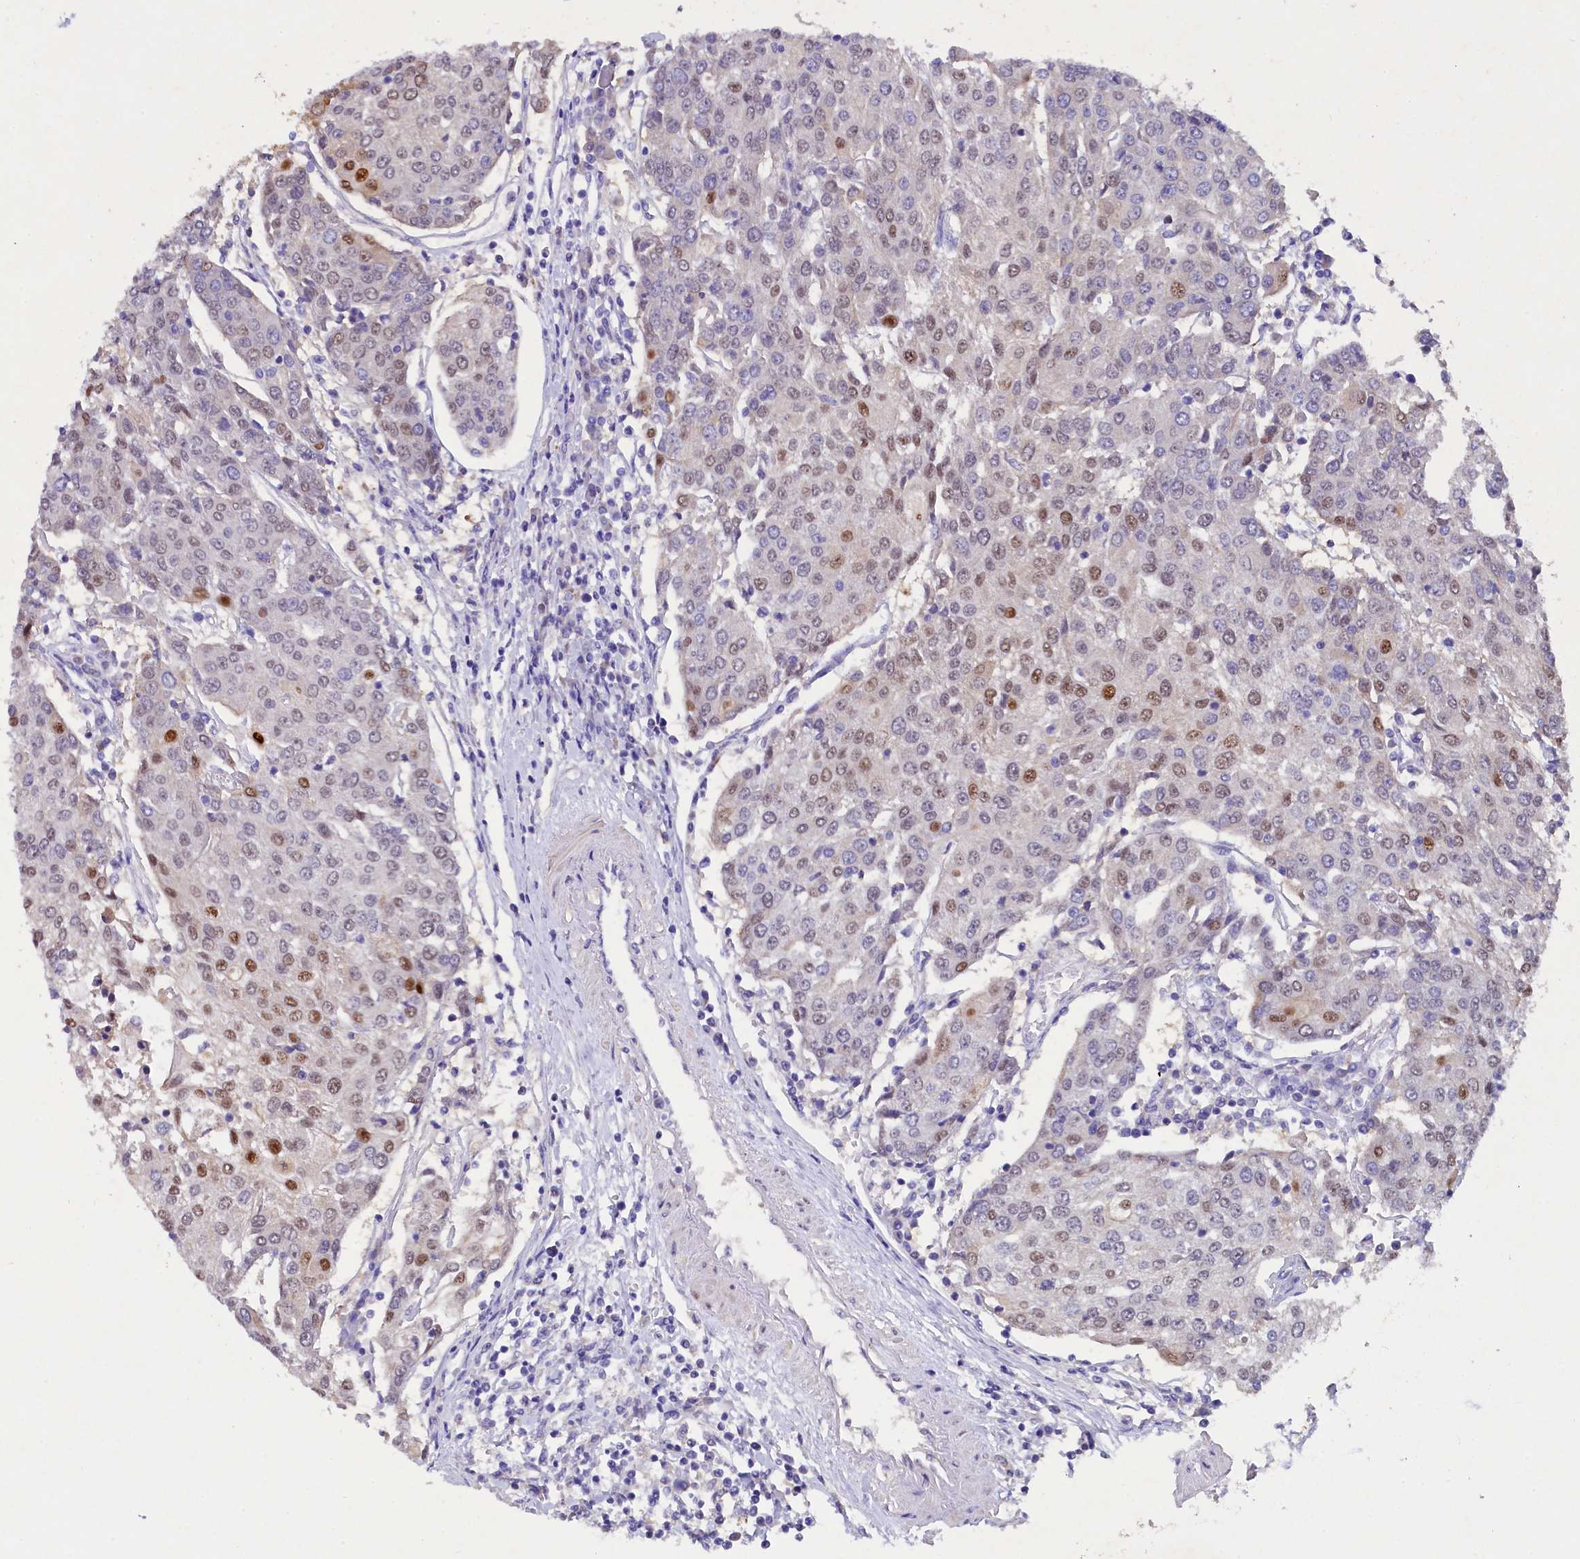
{"staining": {"intensity": "moderate", "quantity": "<25%", "location": "nuclear"}, "tissue": "urothelial cancer", "cell_type": "Tumor cells", "image_type": "cancer", "snomed": [{"axis": "morphology", "description": "Urothelial carcinoma, High grade"}, {"axis": "topography", "description": "Urinary bladder"}], "caption": "Protein staining displays moderate nuclear staining in approximately <25% of tumor cells in urothelial carcinoma (high-grade).", "gene": "TGDS", "patient": {"sex": "female", "age": 85}}